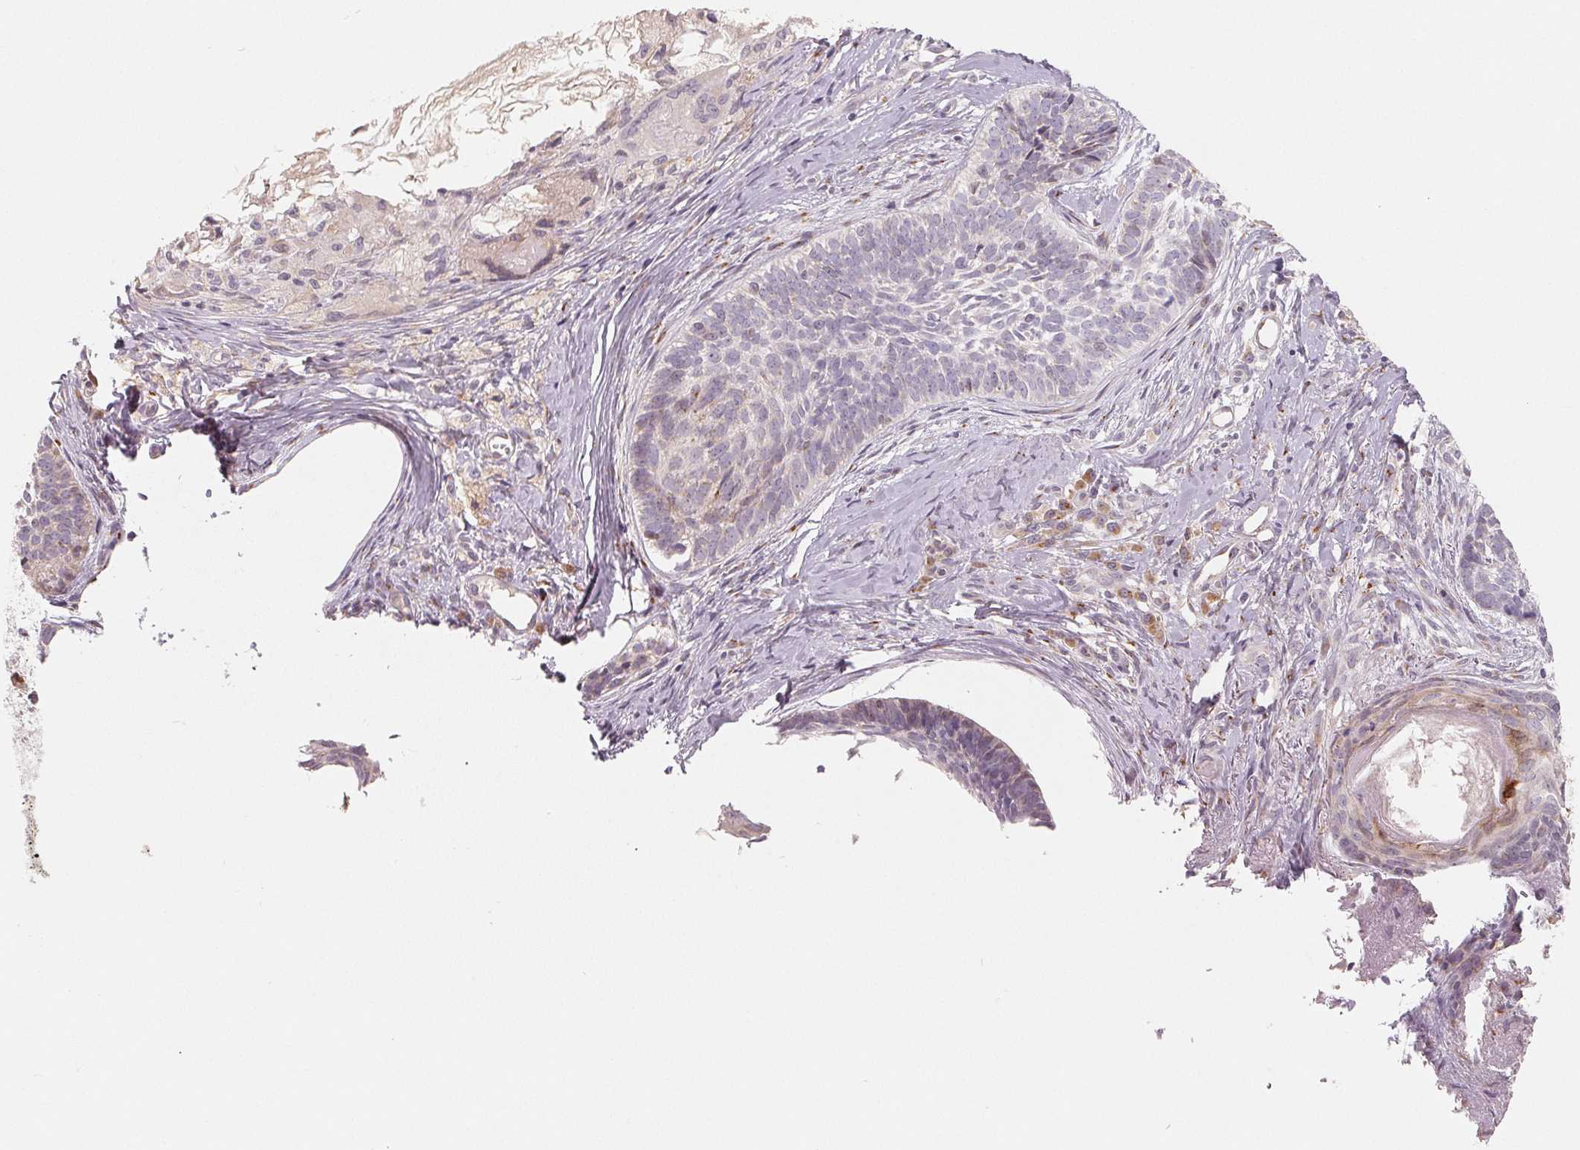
{"staining": {"intensity": "negative", "quantity": "none", "location": "none"}, "tissue": "skin cancer", "cell_type": "Tumor cells", "image_type": "cancer", "snomed": [{"axis": "morphology", "description": "Basal cell carcinoma"}, {"axis": "topography", "description": "Skin"}], "caption": "Skin cancer stained for a protein using immunohistochemistry reveals no staining tumor cells.", "gene": "TMSB15B", "patient": {"sex": "female", "age": 74}}